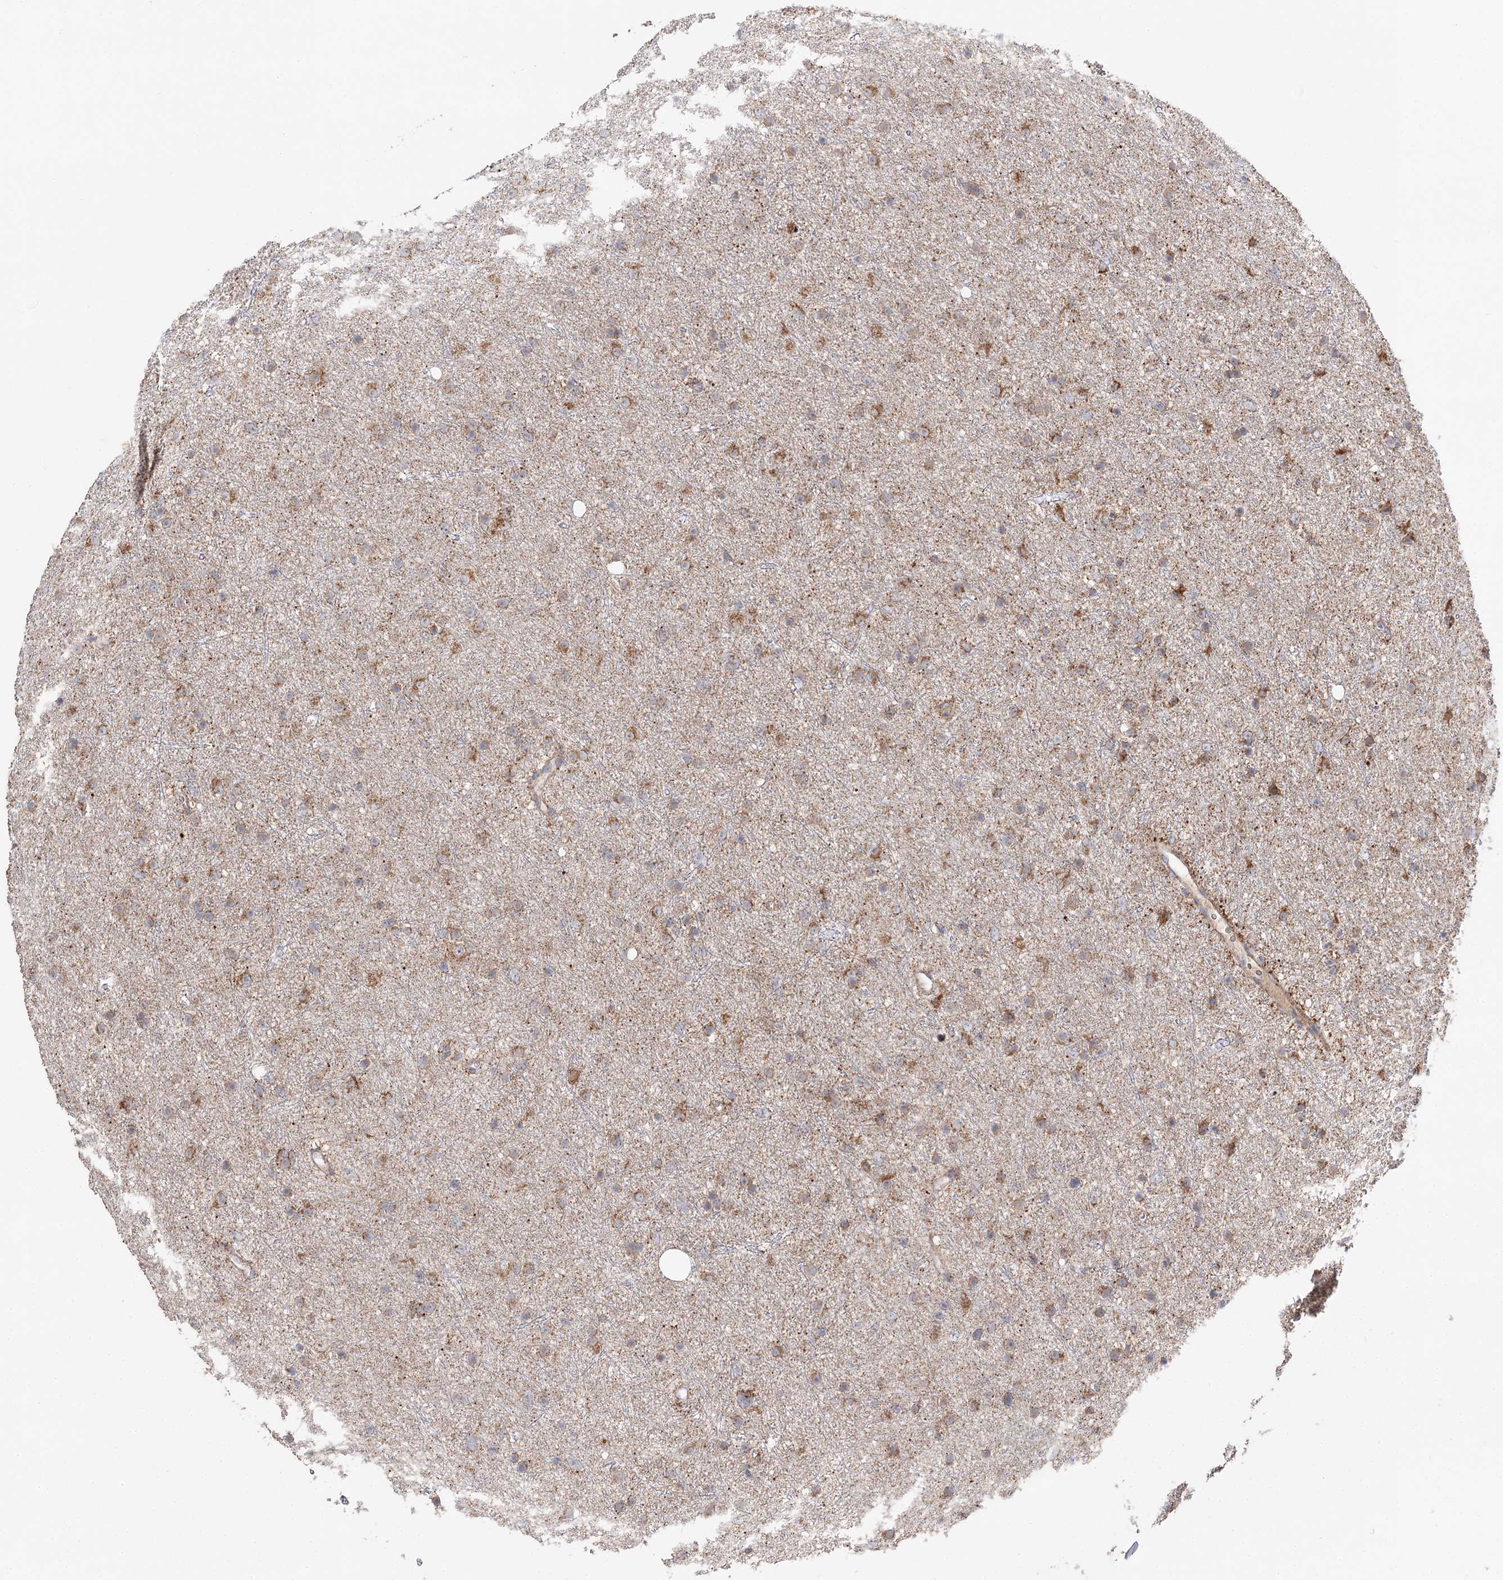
{"staining": {"intensity": "weak", "quantity": "25%-75%", "location": "cytoplasmic/membranous"}, "tissue": "glioma", "cell_type": "Tumor cells", "image_type": "cancer", "snomed": [{"axis": "morphology", "description": "Glioma, malignant, Low grade"}, {"axis": "topography", "description": "Cerebral cortex"}], "caption": "Human malignant low-grade glioma stained for a protein (brown) demonstrates weak cytoplasmic/membranous positive positivity in about 25%-75% of tumor cells.", "gene": "CBR4", "patient": {"sex": "female", "age": 39}}